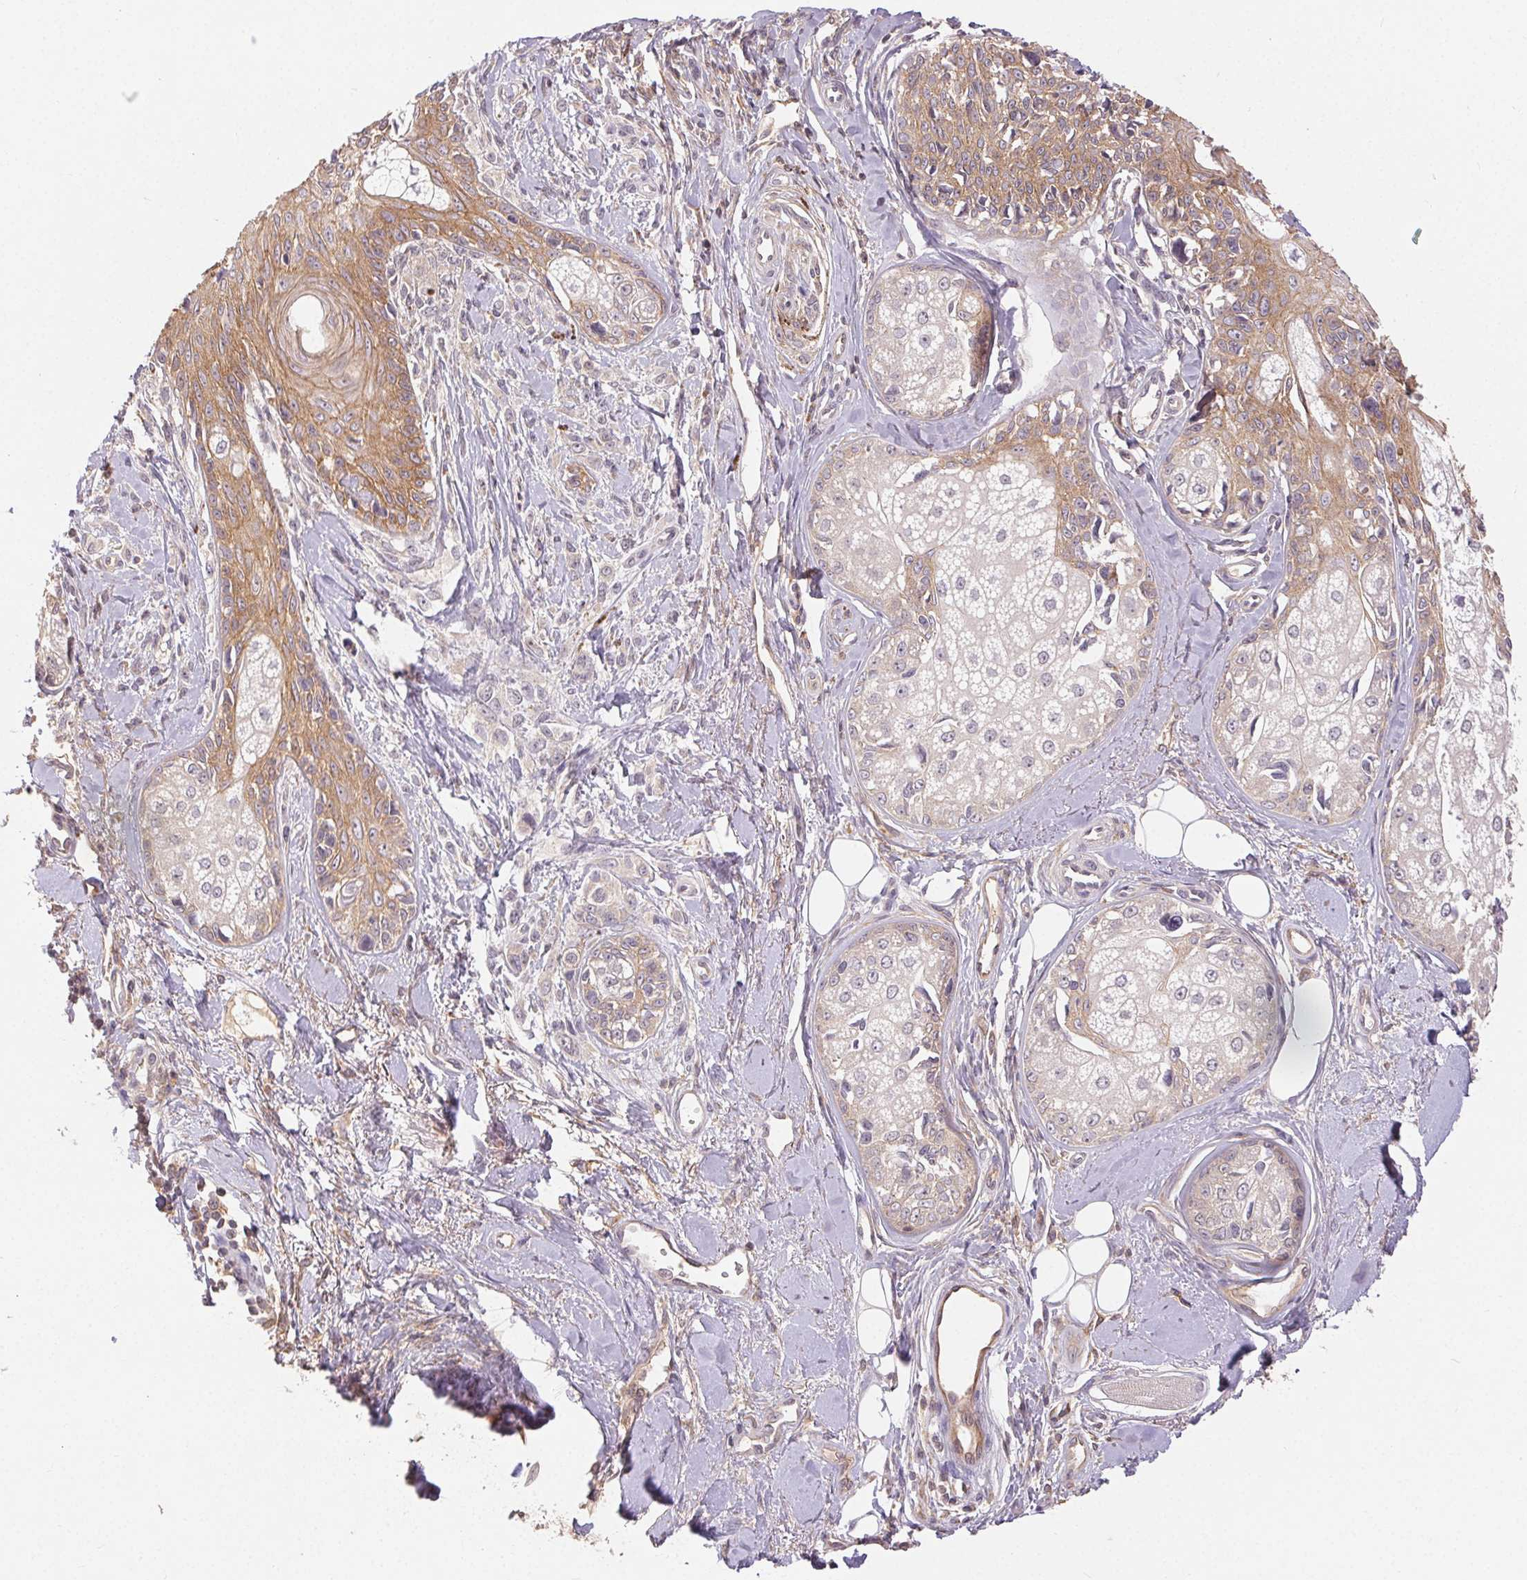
{"staining": {"intensity": "weak", "quantity": "25%-75%", "location": "cytoplasmic/membranous"}, "tissue": "melanoma", "cell_type": "Tumor cells", "image_type": "cancer", "snomed": [{"axis": "morphology", "description": "Malignant melanoma, NOS"}, {"axis": "topography", "description": "Skin"}], "caption": "Human malignant melanoma stained with a protein marker demonstrates weak staining in tumor cells.", "gene": "MAPKAPK2", "patient": {"sex": "female", "age": 86}}